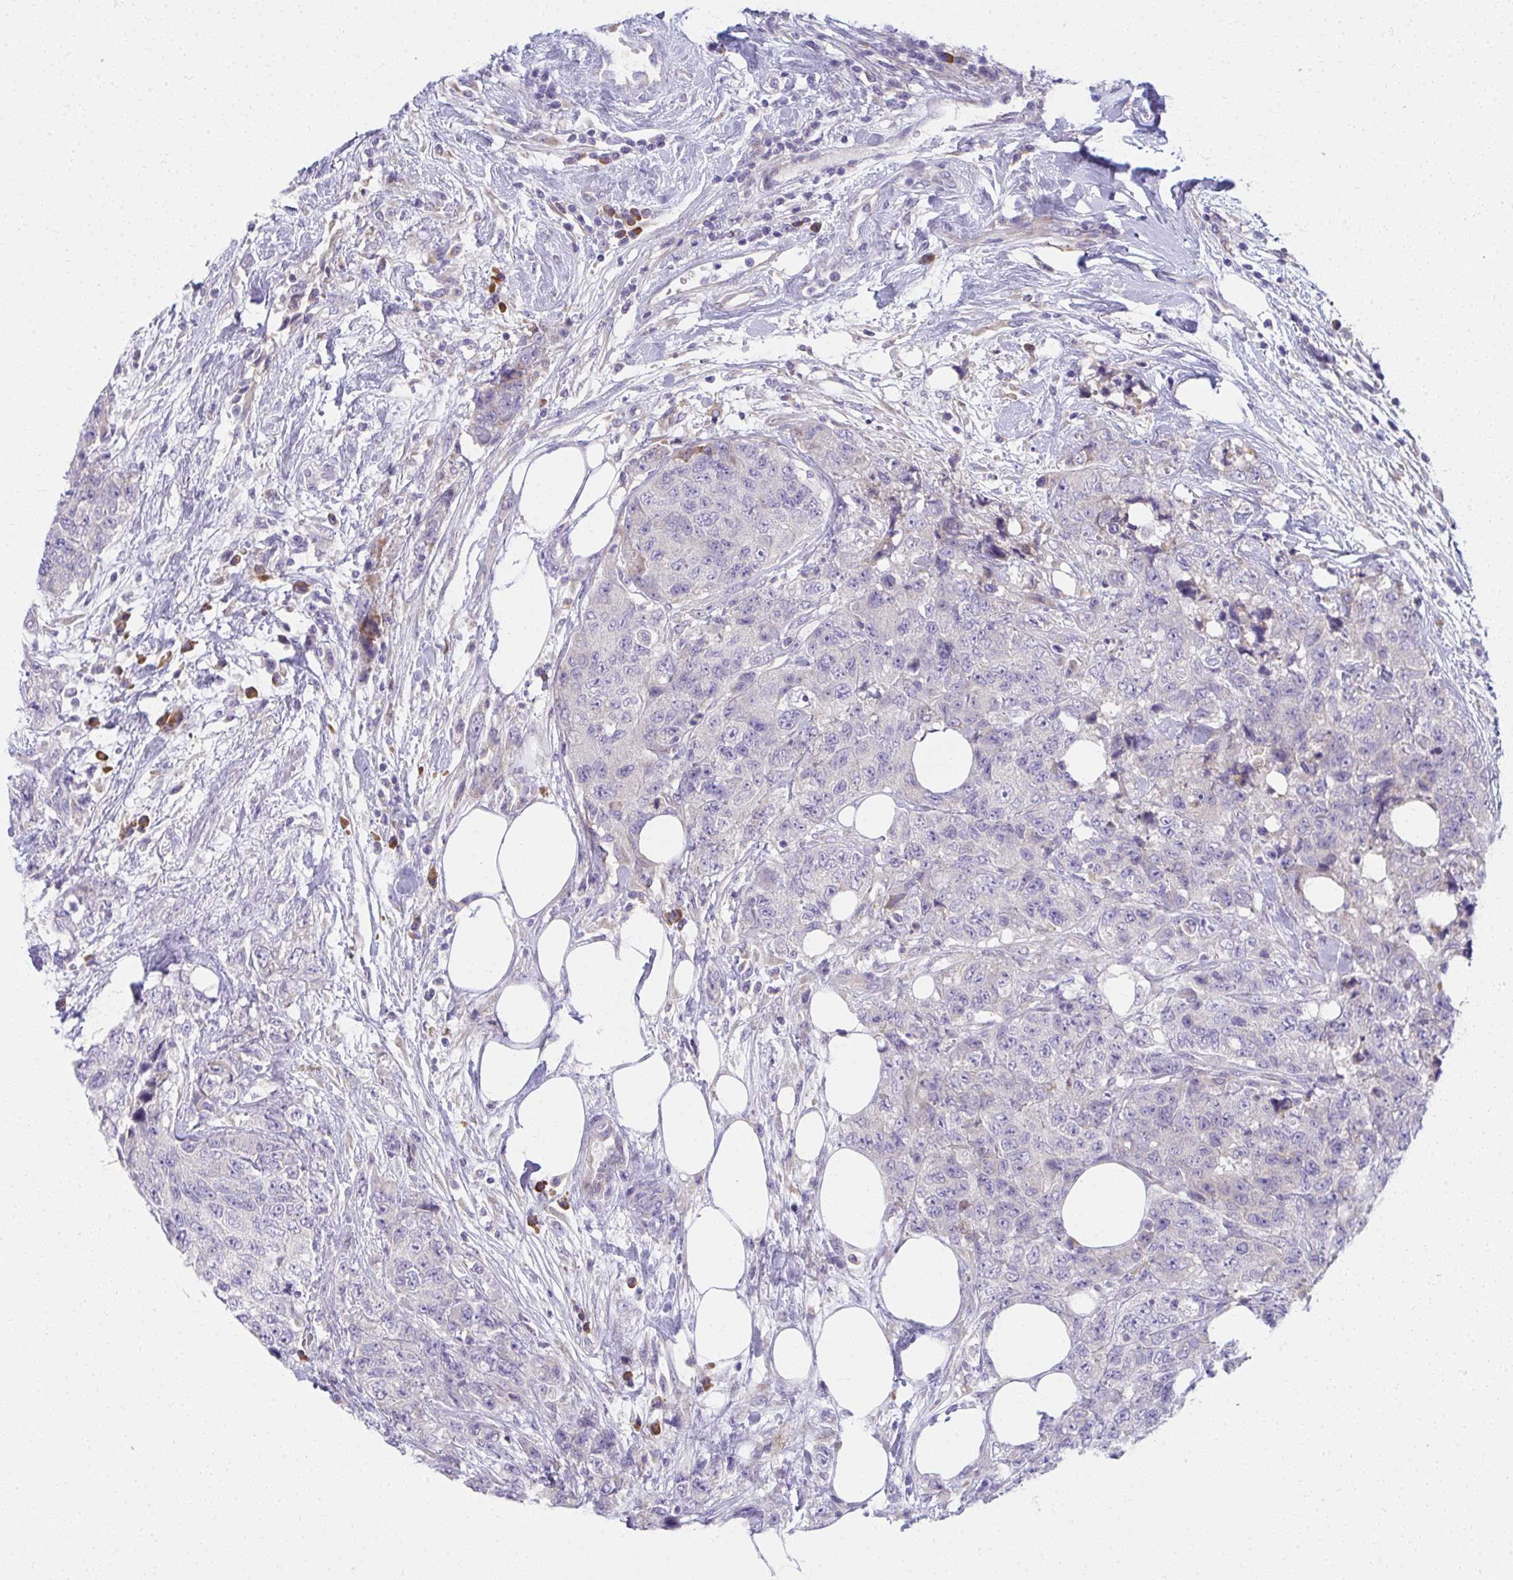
{"staining": {"intensity": "negative", "quantity": "none", "location": "none"}, "tissue": "urothelial cancer", "cell_type": "Tumor cells", "image_type": "cancer", "snomed": [{"axis": "morphology", "description": "Urothelial carcinoma, High grade"}, {"axis": "topography", "description": "Urinary bladder"}], "caption": "This is an IHC image of high-grade urothelial carcinoma. There is no positivity in tumor cells.", "gene": "FASLG", "patient": {"sex": "female", "age": 78}}